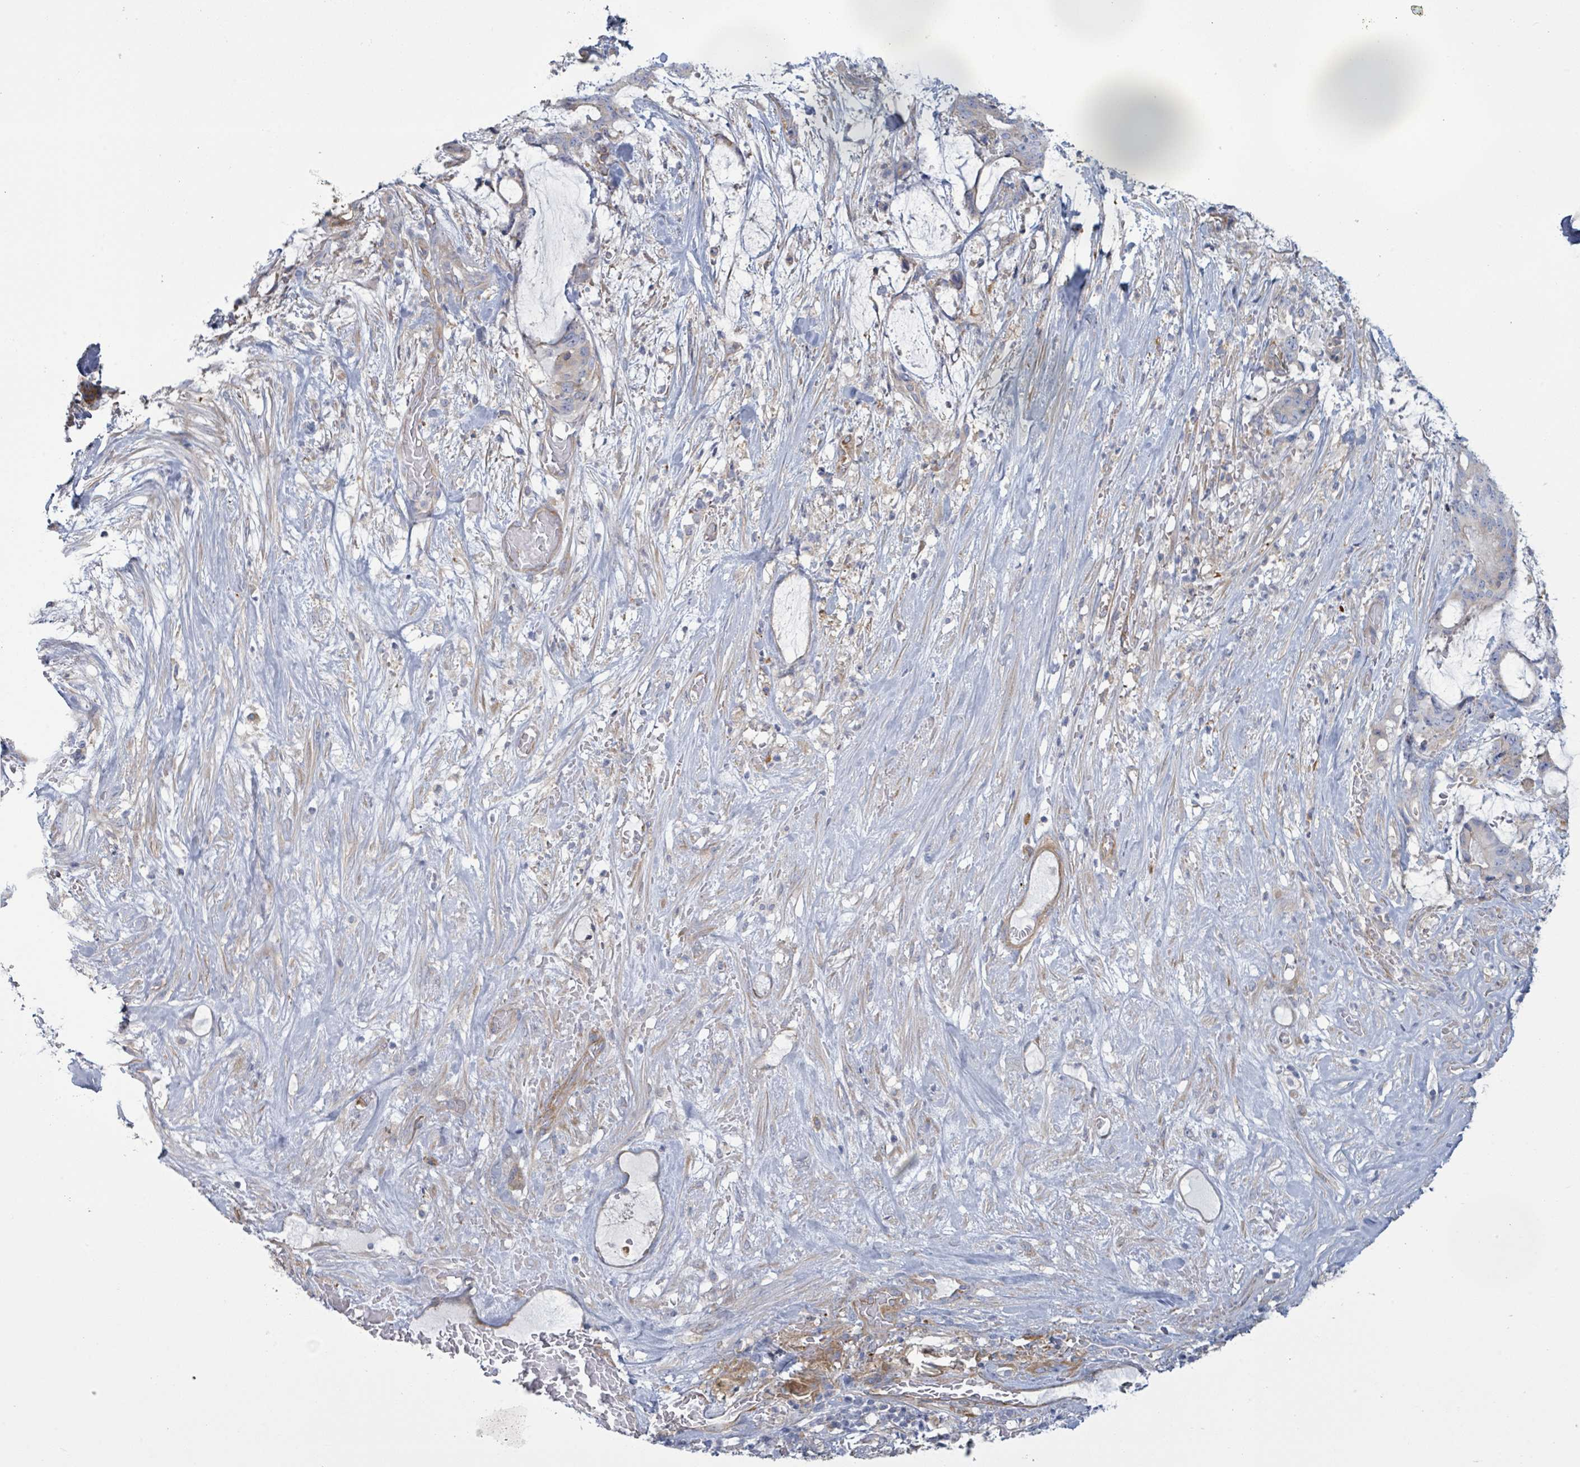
{"staining": {"intensity": "weak", "quantity": "<25%", "location": "cytoplasmic/membranous"}, "tissue": "liver cancer", "cell_type": "Tumor cells", "image_type": "cancer", "snomed": [{"axis": "morphology", "description": "Normal tissue, NOS"}, {"axis": "morphology", "description": "Cholangiocarcinoma"}, {"axis": "topography", "description": "Liver"}, {"axis": "topography", "description": "Peripheral nerve tissue"}], "caption": "This photomicrograph is of cholangiocarcinoma (liver) stained with immunohistochemistry to label a protein in brown with the nuclei are counter-stained blue. There is no staining in tumor cells.", "gene": "COL13A1", "patient": {"sex": "female", "age": 73}}